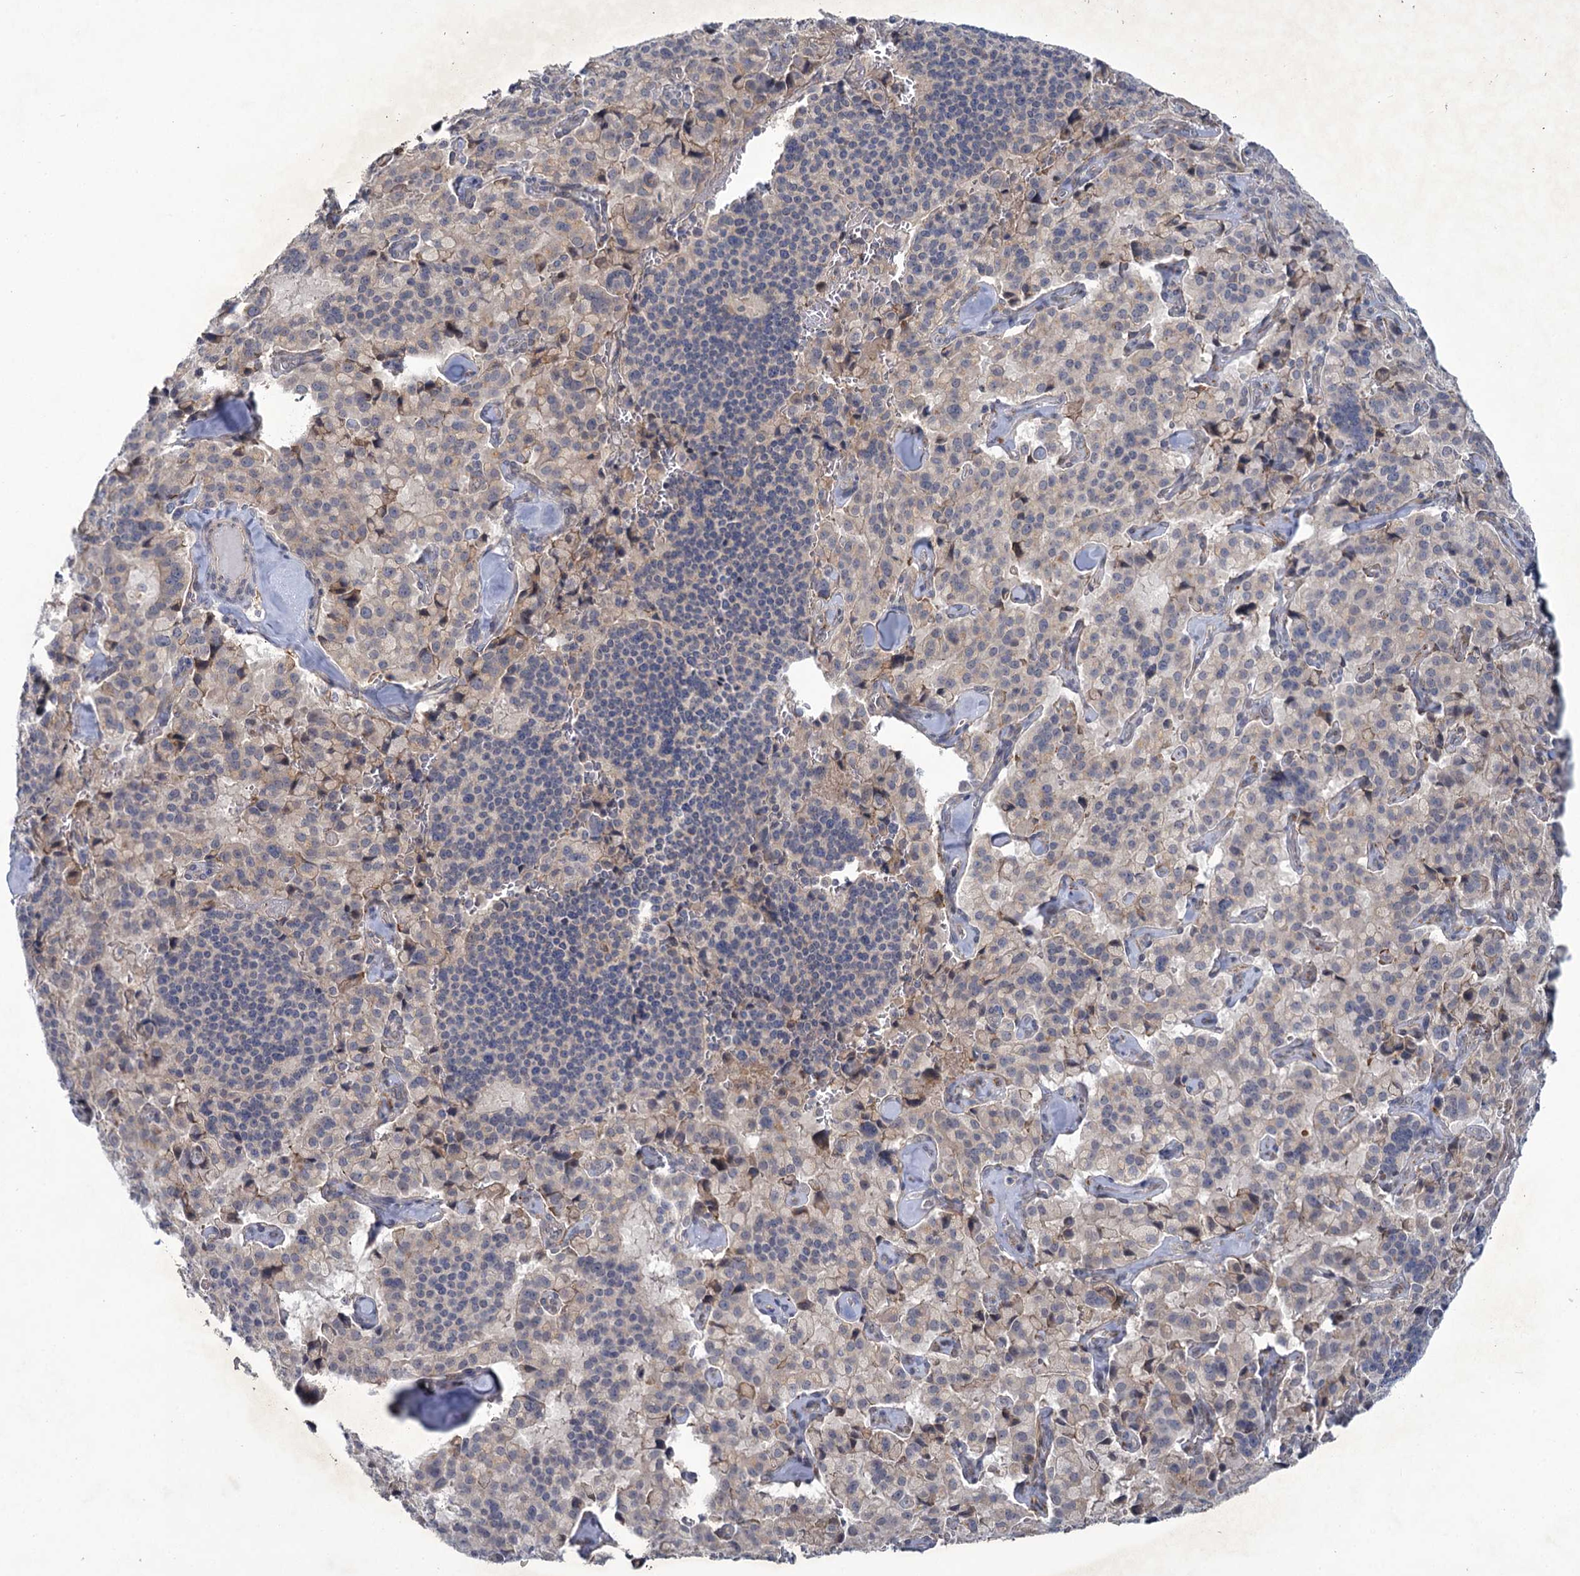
{"staining": {"intensity": "weak", "quantity": "<25%", "location": "cytoplasmic/membranous"}, "tissue": "pancreatic cancer", "cell_type": "Tumor cells", "image_type": "cancer", "snomed": [{"axis": "morphology", "description": "Adenocarcinoma, NOS"}, {"axis": "topography", "description": "Pancreas"}], "caption": "Human adenocarcinoma (pancreatic) stained for a protein using immunohistochemistry demonstrates no positivity in tumor cells.", "gene": "MBLAC2", "patient": {"sex": "male", "age": 65}}